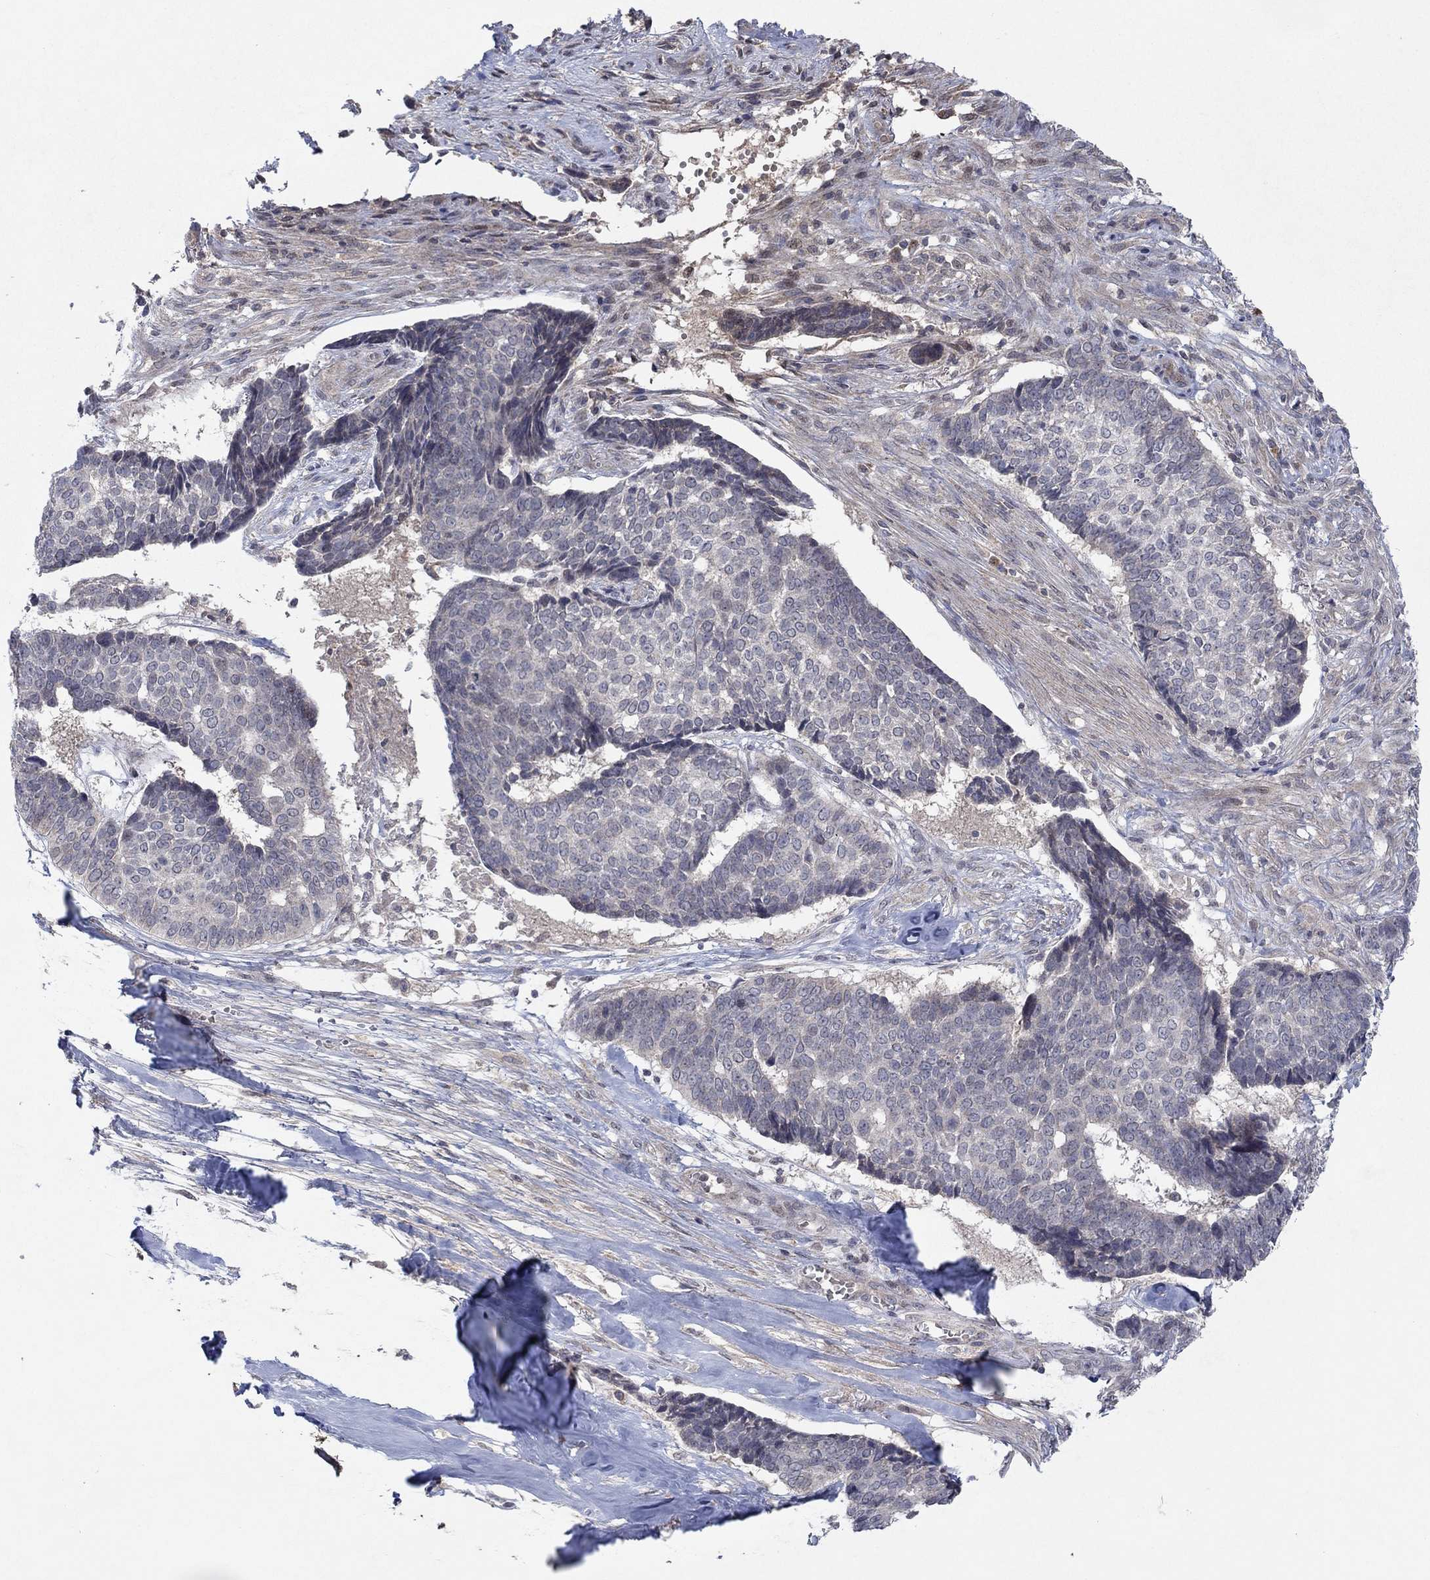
{"staining": {"intensity": "negative", "quantity": "none", "location": "none"}, "tissue": "skin cancer", "cell_type": "Tumor cells", "image_type": "cancer", "snomed": [{"axis": "morphology", "description": "Basal cell carcinoma"}, {"axis": "topography", "description": "Skin"}], "caption": "This is an immunohistochemistry histopathology image of human skin cancer. There is no staining in tumor cells.", "gene": "IL4", "patient": {"sex": "male", "age": 86}}